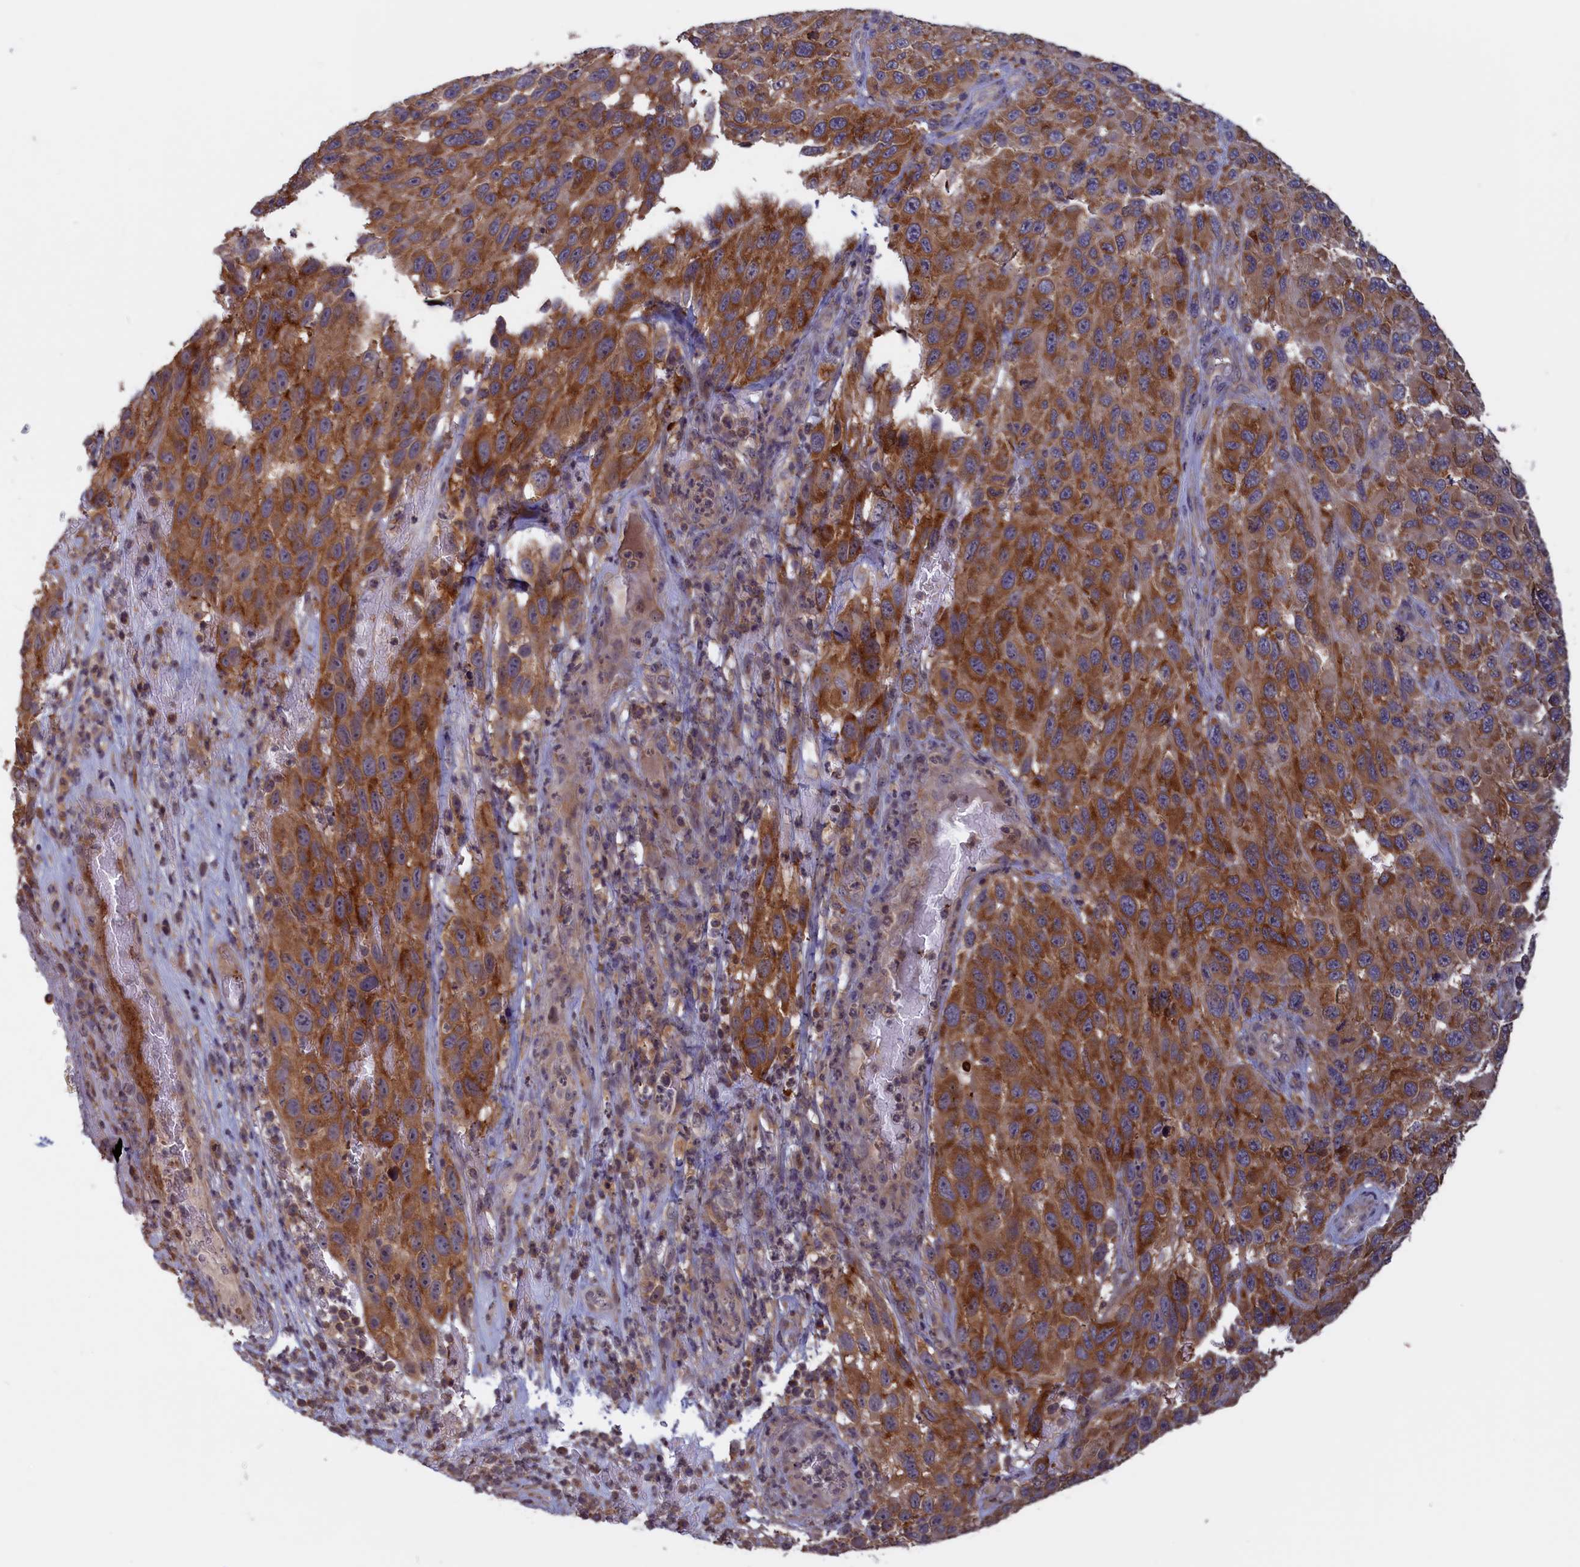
{"staining": {"intensity": "moderate", "quantity": ">75%", "location": "cytoplasmic/membranous"}, "tissue": "melanoma", "cell_type": "Tumor cells", "image_type": "cancer", "snomed": [{"axis": "morphology", "description": "Malignant melanoma, NOS"}, {"axis": "topography", "description": "Skin"}], "caption": "Immunohistochemistry (IHC) of melanoma displays medium levels of moderate cytoplasmic/membranous positivity in approximately >75% of tumor cells.", "gene": "CACTIN", "patient": {"sex": "female", "age": 96}}